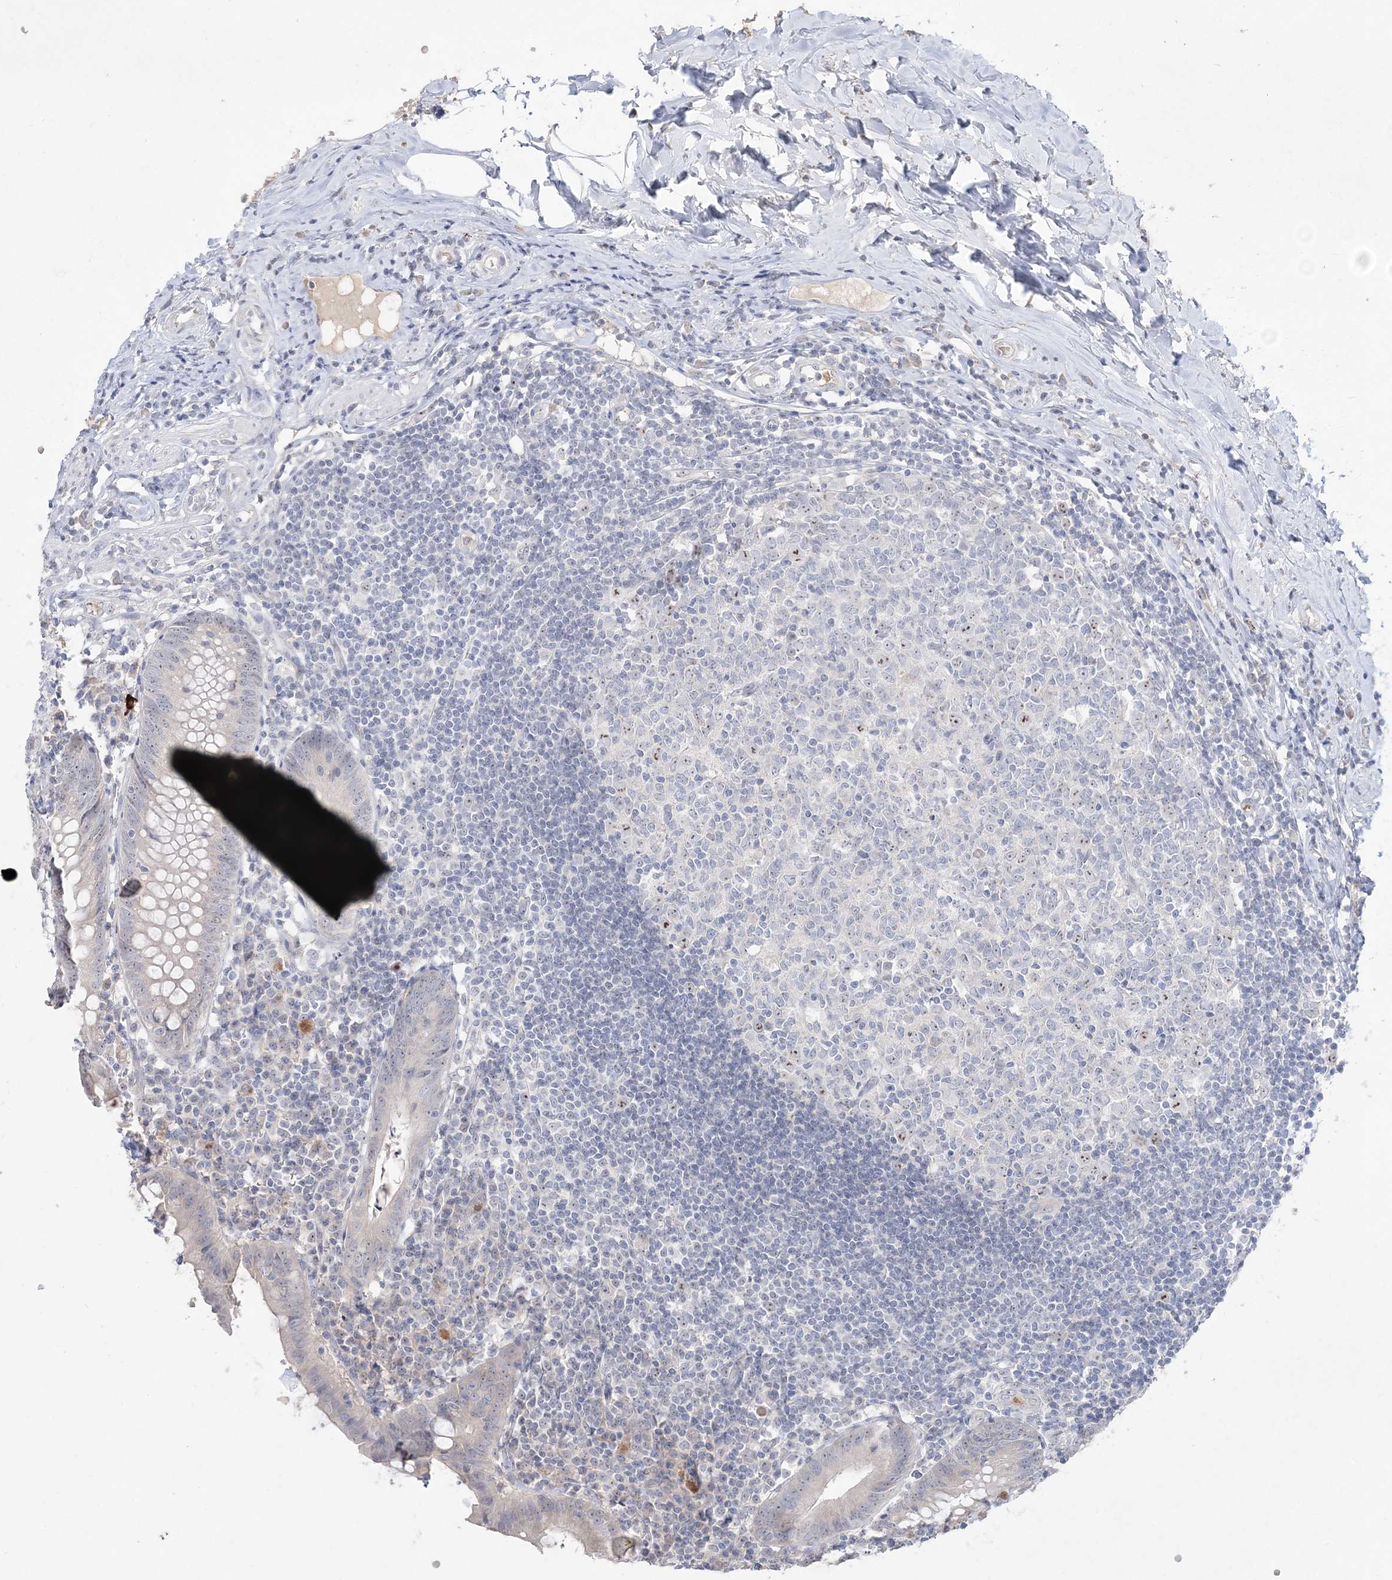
{"staining": {"intensity": "negative", "quantity": "none", "location": "none"}, "tissue": "appendix", "cell_type": "Glandular cells", "image_type": "normal", "snomed": [{"axis": "morphology", "description": "Normal tissue, NOS"}, {"axis": "topography", "description": "Appendix"}], "caption": "An IHC histopathology image of normal appendix is shown. There is no staining in glandular cells of appendix. The staining was performed using DAB (3,3'-diaminobenzidine) to visualize the protein expression in brown, while the nuclei were stained in blue with hematoxylin (Magnification: 20x).", "gene": "NOP16", "patient": {"sex": "female", "age": 54}}